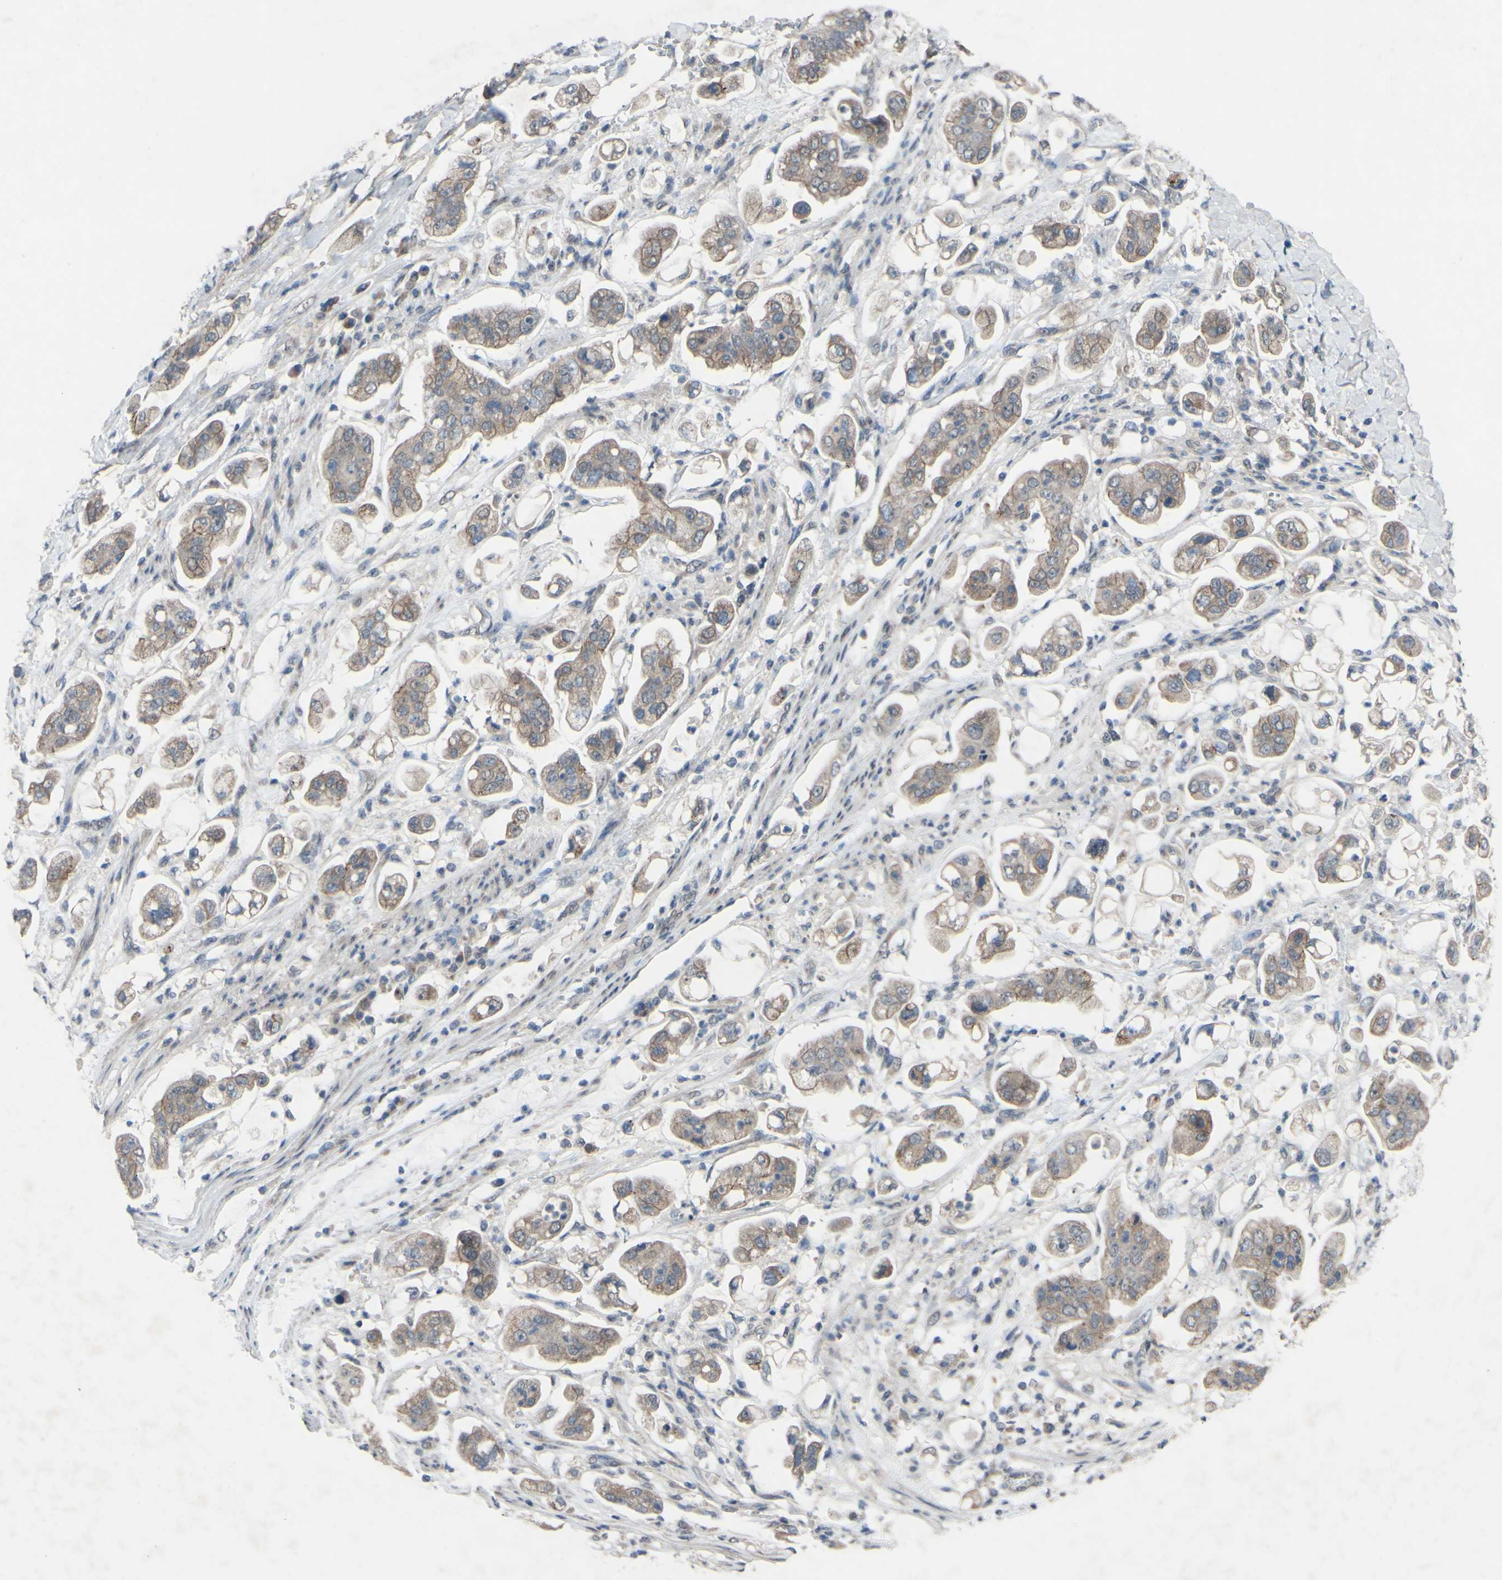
{"staining": {"intensity": "moderate", "quantity": ">75%", "location": "cytoplasmic/membranous"}, "tissue": "stomach cancer", "cell_type": "Tumor cells", "image_type": "cancer", "snomed": [{"axis": "morphology", "description": "Adenocarcinoma, NOS"}, {"axis": "topography", "description": "Stomach"}], "caption": "Immunohistochemical staining of human stomach cancer exhibits medium levels of moderate cytoplasmic/membranous staining in about >75% of tumor cells.", "gene": "CDCP1", "patient": {"sex": "male", "age": 62}}